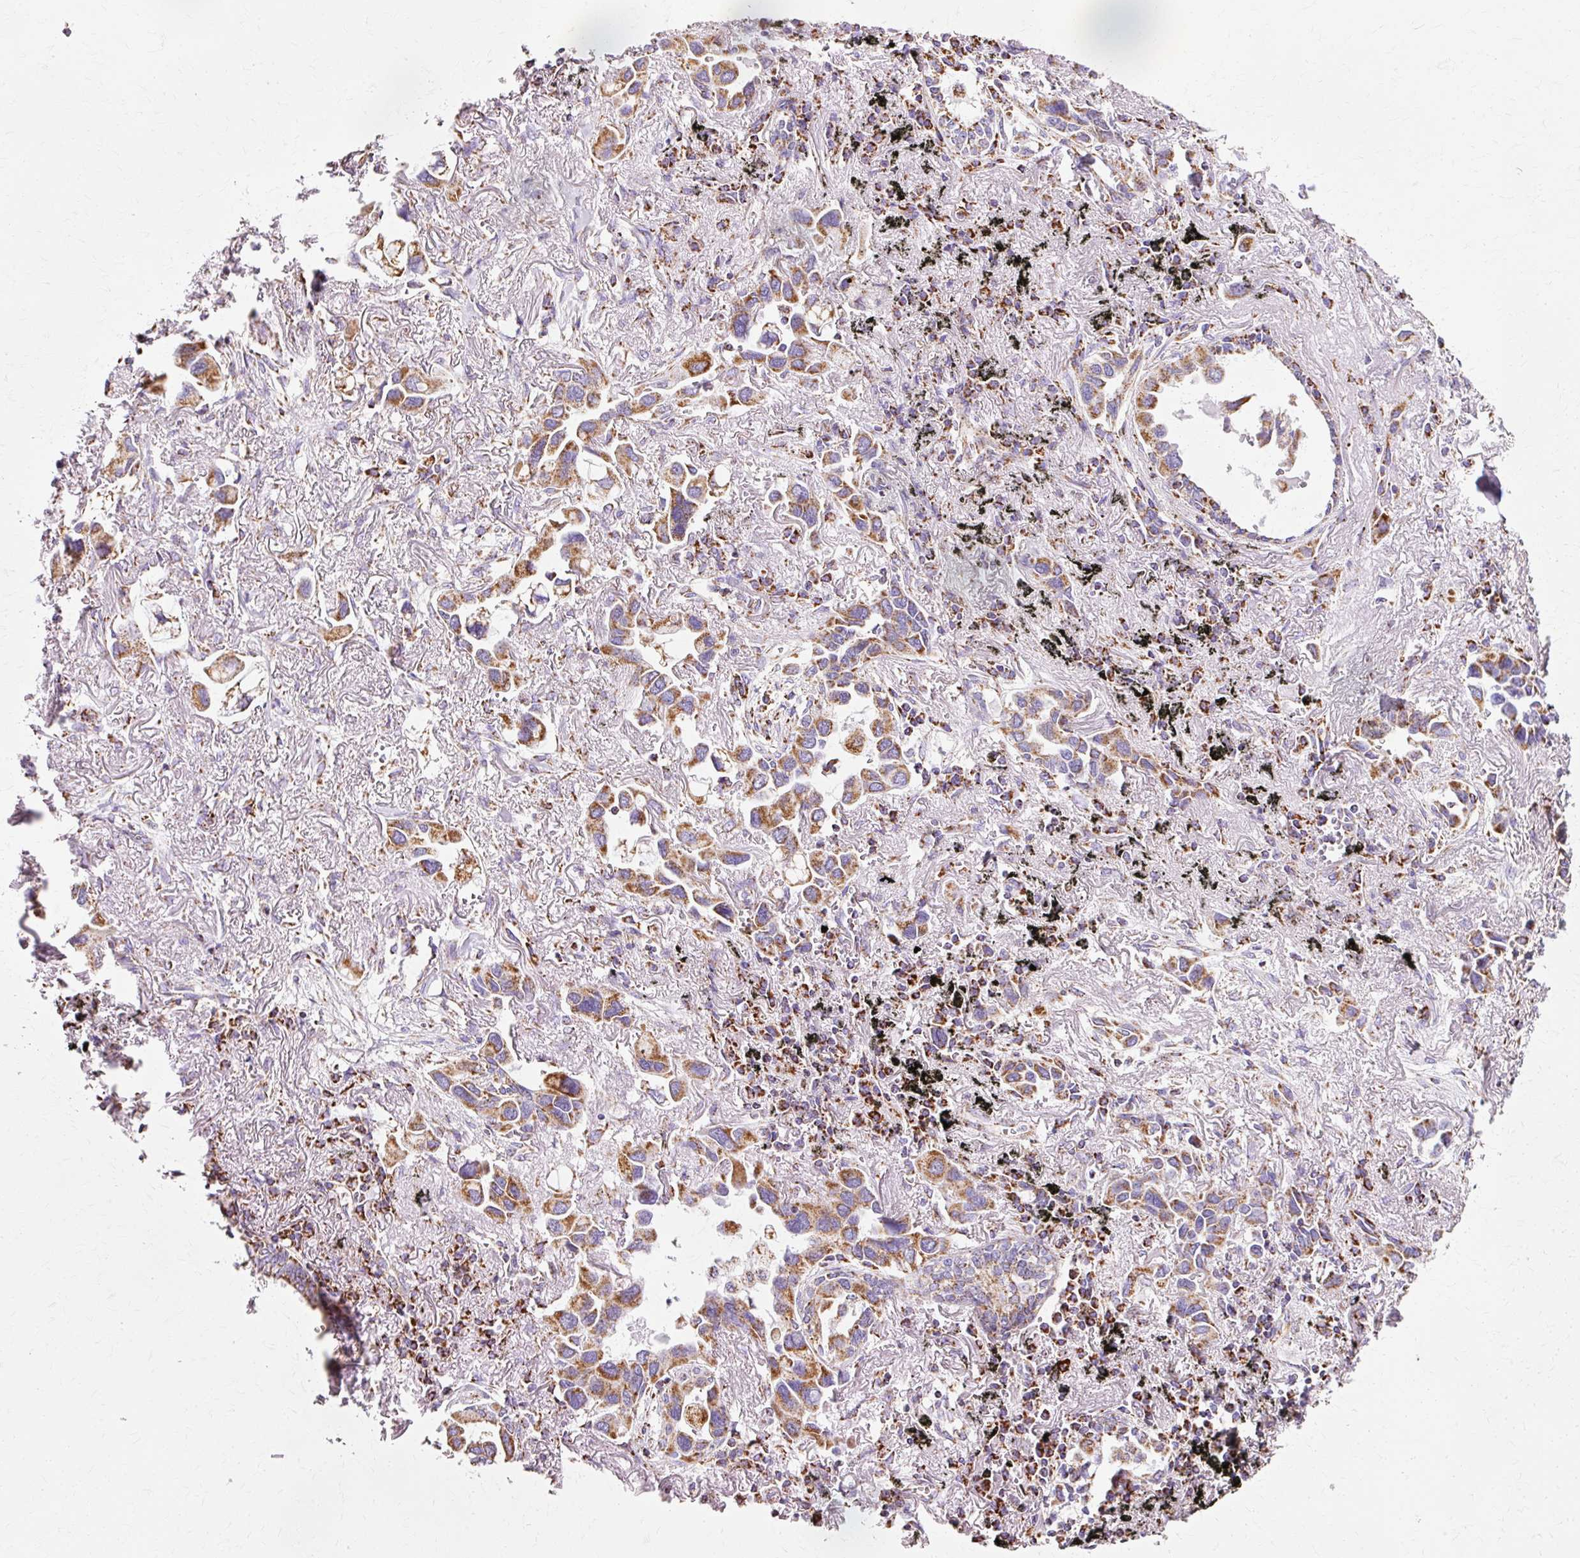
{"staining": {"intensity": "moderate", "quantity": ">75%", "location": "cytoplasmic/membranous"}, "tissue": "lung cancer", "cell_type": "Tumor cells", "image_type": "cancer", "snomed": [{"axis": "morphology", "description": "Adenocarcinoma, NOS"}, {"axis": "topography", "description": "Lung"}], "caption": "This is an image of IHC staining of lung adenocarcinoma, which shows moderate staining in the cytoplasmic/membranous of tumor cells.", "gene": "ATP5PO", "patient": {"sex": "female", "age": 76}}